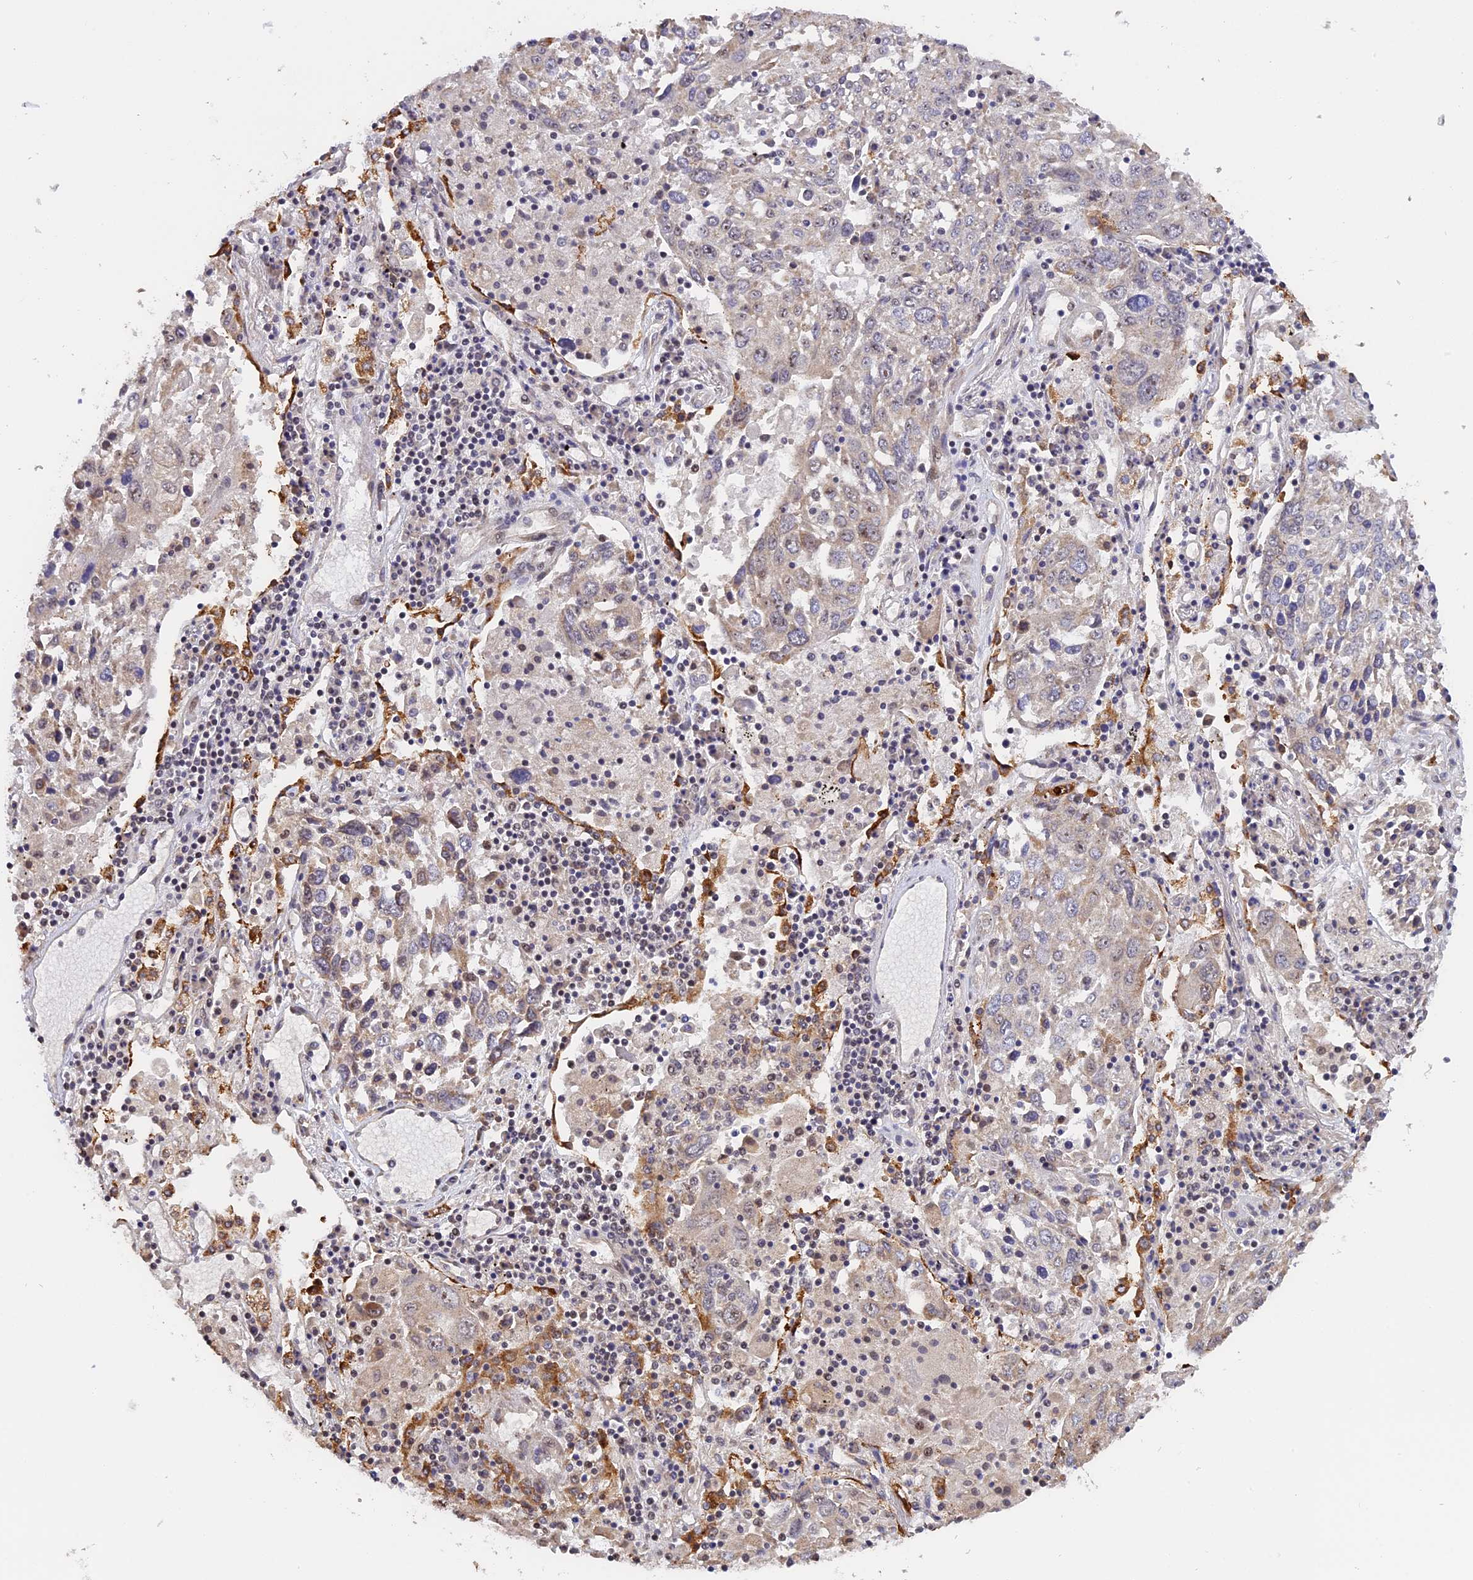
{"staining": {"intensity": "negative", "quantity": "none", "location": "none"}, "tissue": "lung cancer", "cell_type": "Tumor cells", "image_type": "cancer", "snomed": [{"axis": "morphology", "description": "Squamous cell carcinoma, NOS"}, {"axis": "topography", "description": "Lung"}], "caption": "Immunohistochemistry histopathology image of lung cancer (squamous cell carcinoma) stained for a protein (brown), which reveals no staining in tumor cells.", "gene": "MGA", "patient": {"sex": "male", "age": 65}}